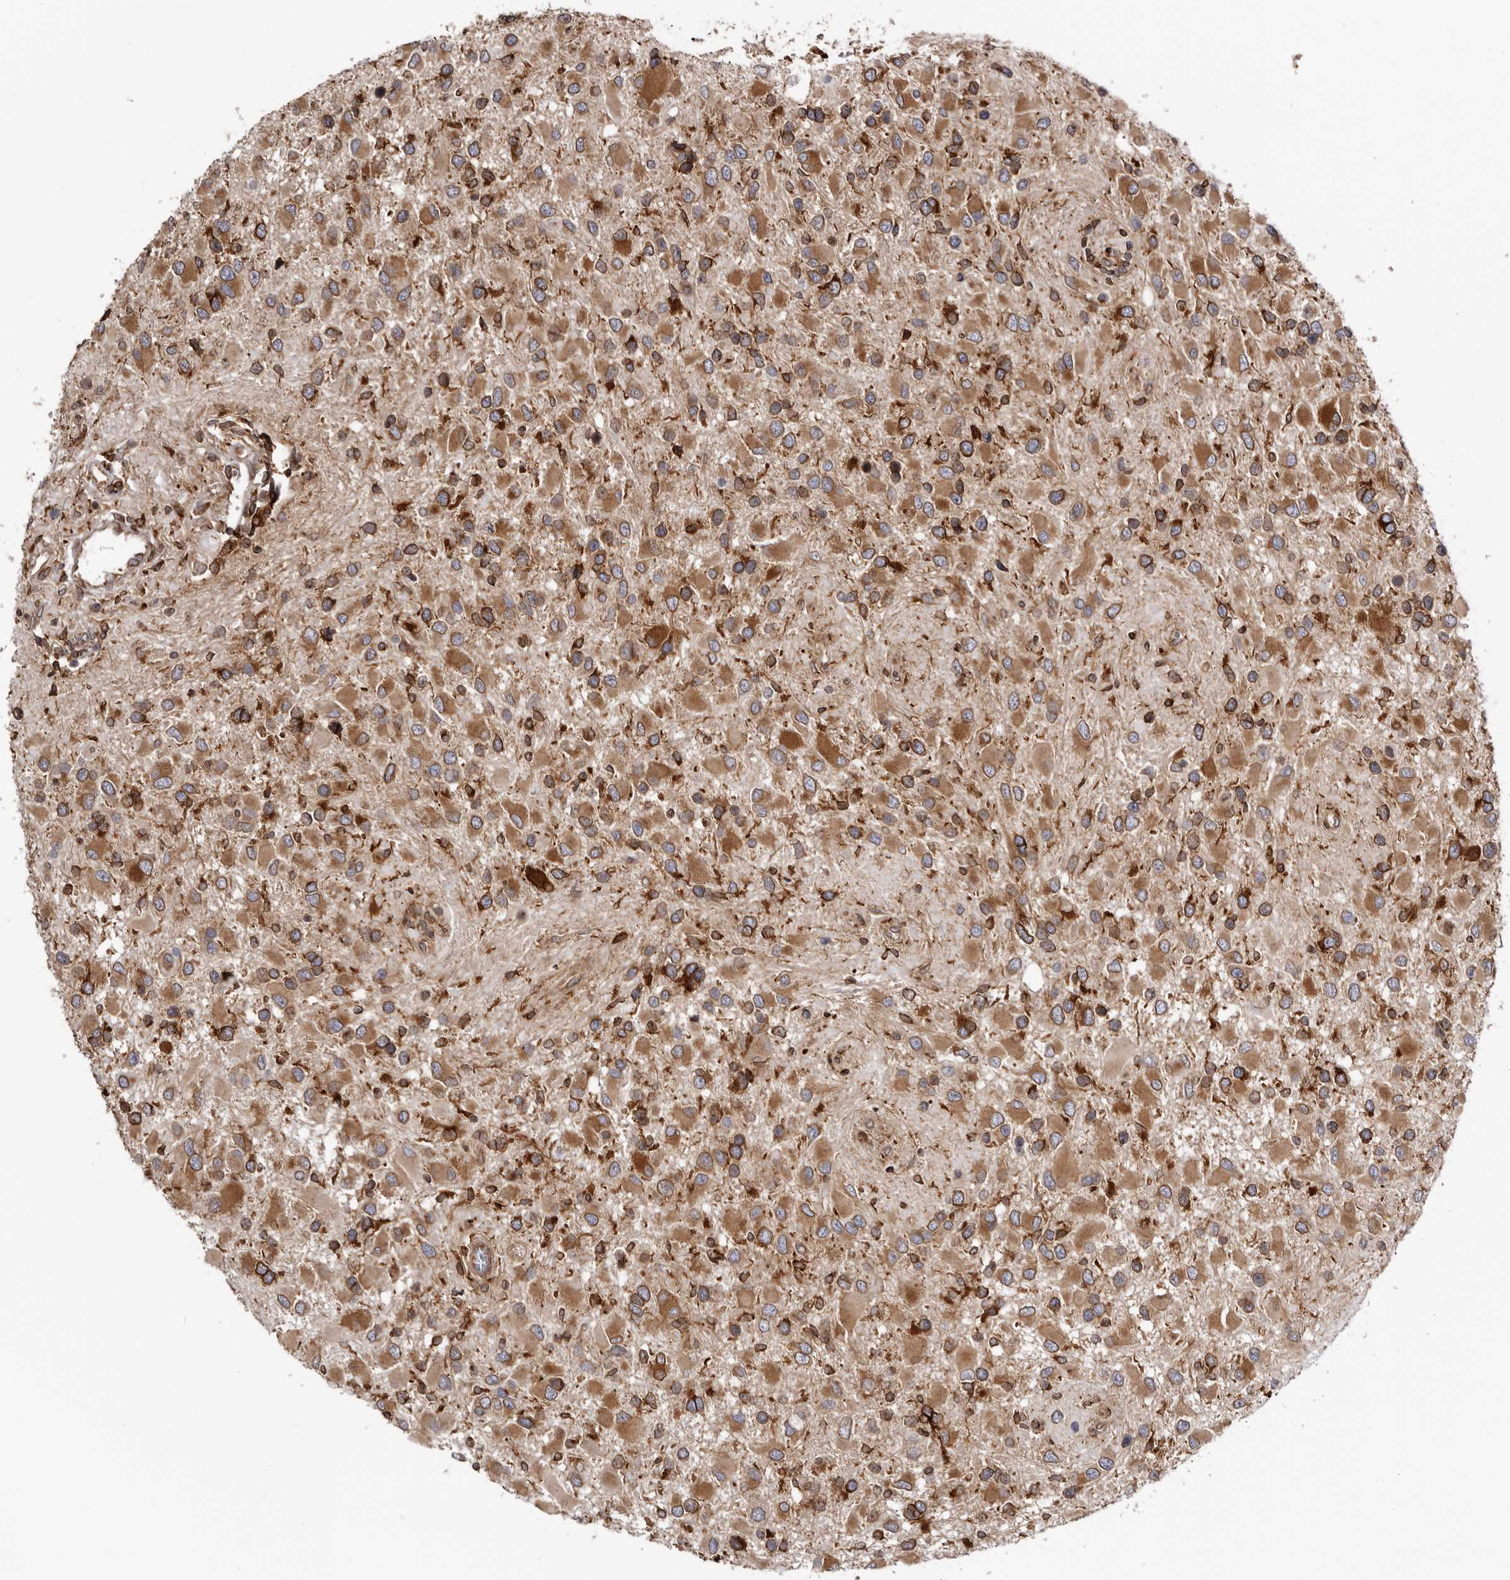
{"staining": {"intensity": "moderate", "quantity": ">75%", "location": "cytoplasmic/membranous"}, "tissue": "glioma", "cell_type": "Tumor cells", "image_type": "cancer", "snomed": [{"axis": "morphology", "description": "Glioma, malignant, High grade"}, {"axis": "topography", "description": "Brain"}], "caption": "Immunohistochemical staining of glioma shows medium levels of moderate cytoplasmic/membranous positivity in about >75% of tumor cells.", "gene": "C4orf3", "patient": {"sex": "male", "age": 53}}